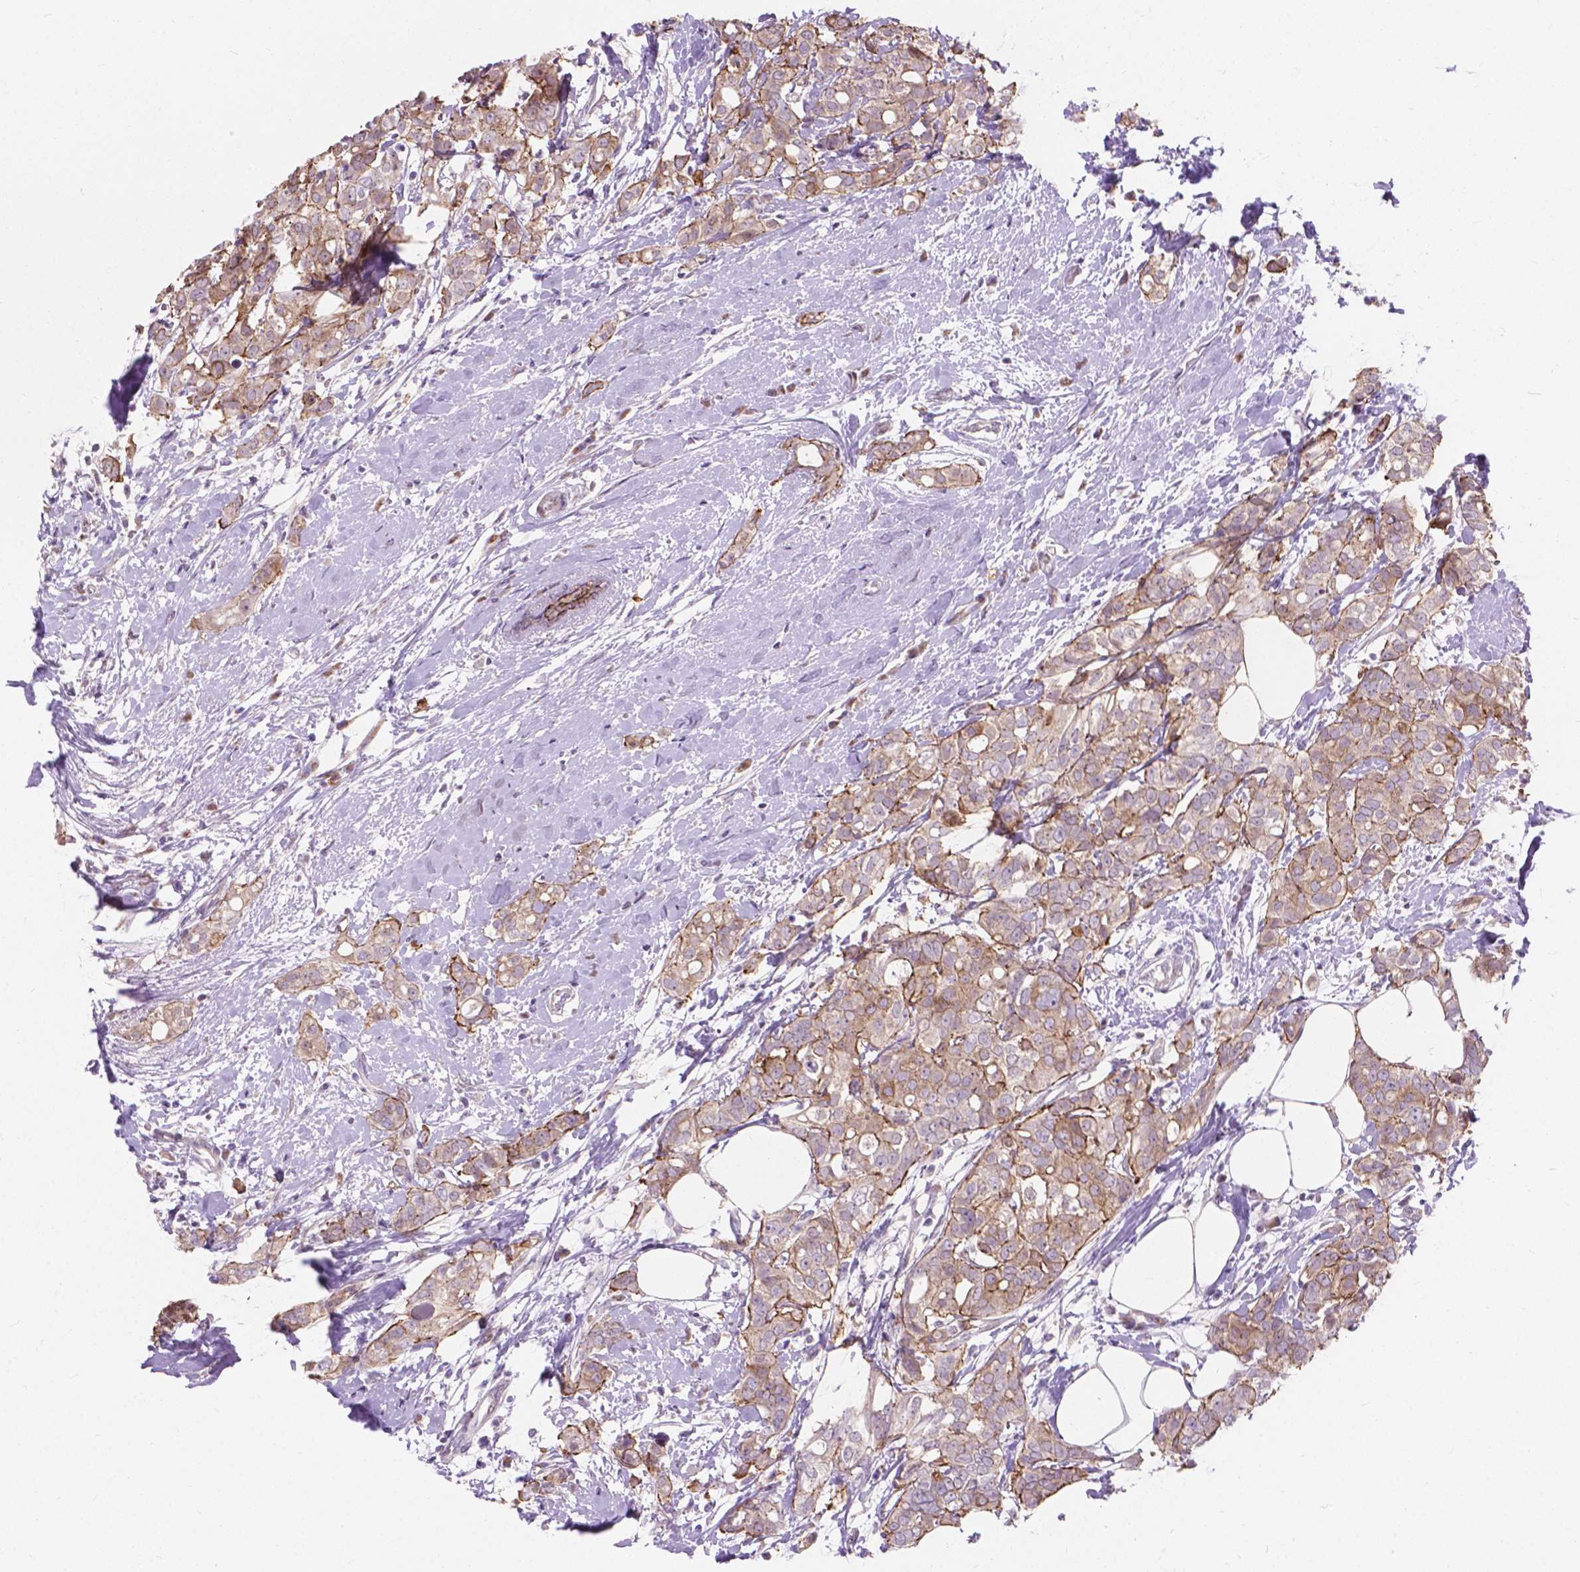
{"staining": {"intensity": "moderate", "quantity": "<25%", "location": "cytoplasmic/membranous"}, "tissue": "breast cancer", "cell_type": "Tumor cells", "image_type": "cancer", "snomed": [{"axis": "morphology", "description": "Duct carcinoma"}, {"axis": "topography", "description": "Breast"}], "caption": "Protein expression analysis of breast cancer demonstrates moderate cytoplasmic/membranous positivity in about <25% of tumor cells. (brown staining indicates protein expression, while blue staining denotes nuclei).", "gene": "MYH14", "patient": {"sex": "female", "age": 40}}